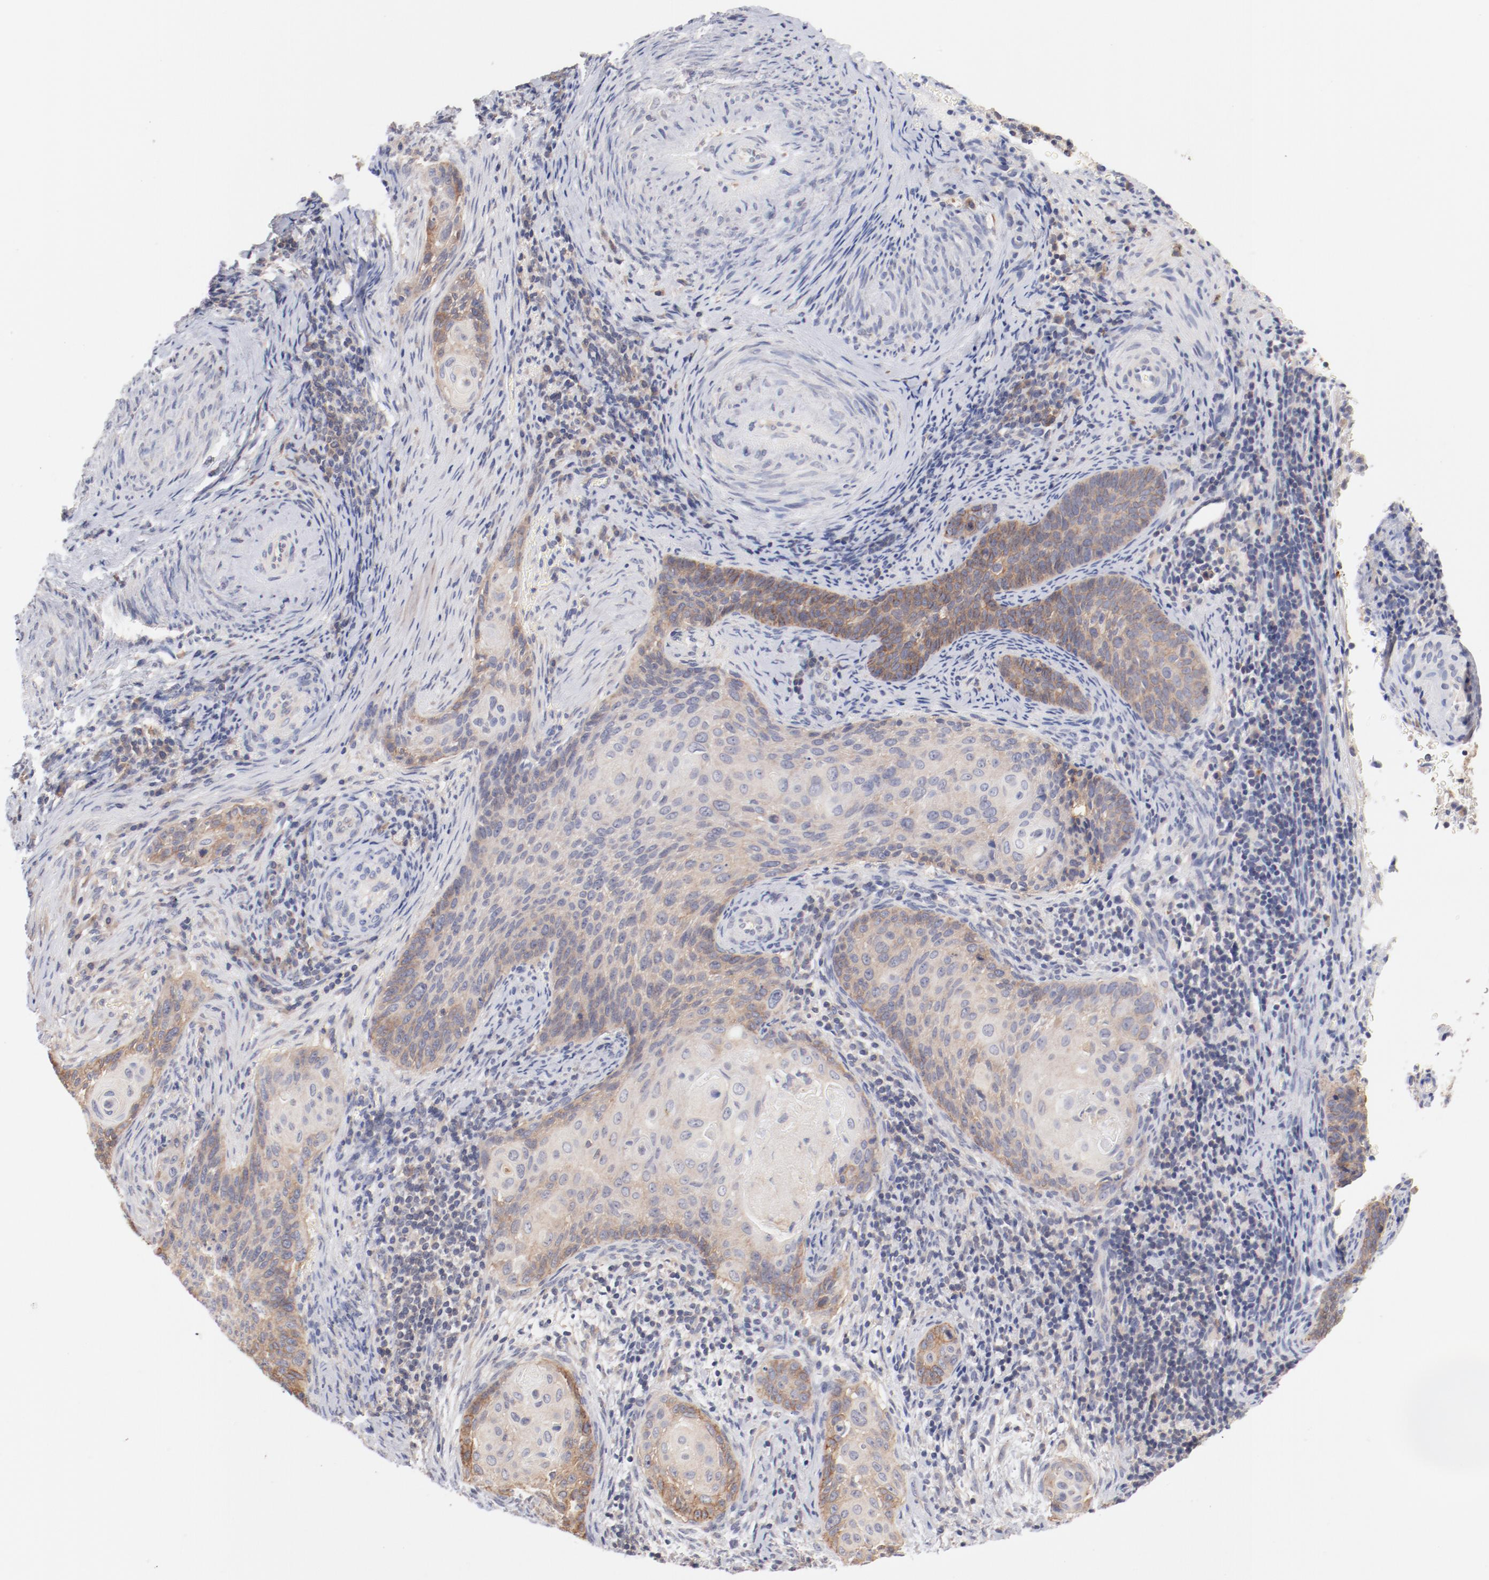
{"staining": {"intensity": "moderate", "quantity": ">75%", "location": "cytoplasmic/membranous"}, "tissue": "cervical cancer", "cell_type": "Tumor cells", "image_type": "cancer", "snomed": [{"axis": "morphology", "description": "Squamous cell carcinoma, NOS"}, {"axis": "topography", "description": "Cervix"}], "caption": "Cervical cancer (squamous cell carcinoma) stained with DAB immunohistochemistry (IHC) displays medium levels of moderate cytoplasmic/membranous staining in about >75% of tumor cells.", "gene": "SETD3", "patient": {"sex": "female", "age": 33}}